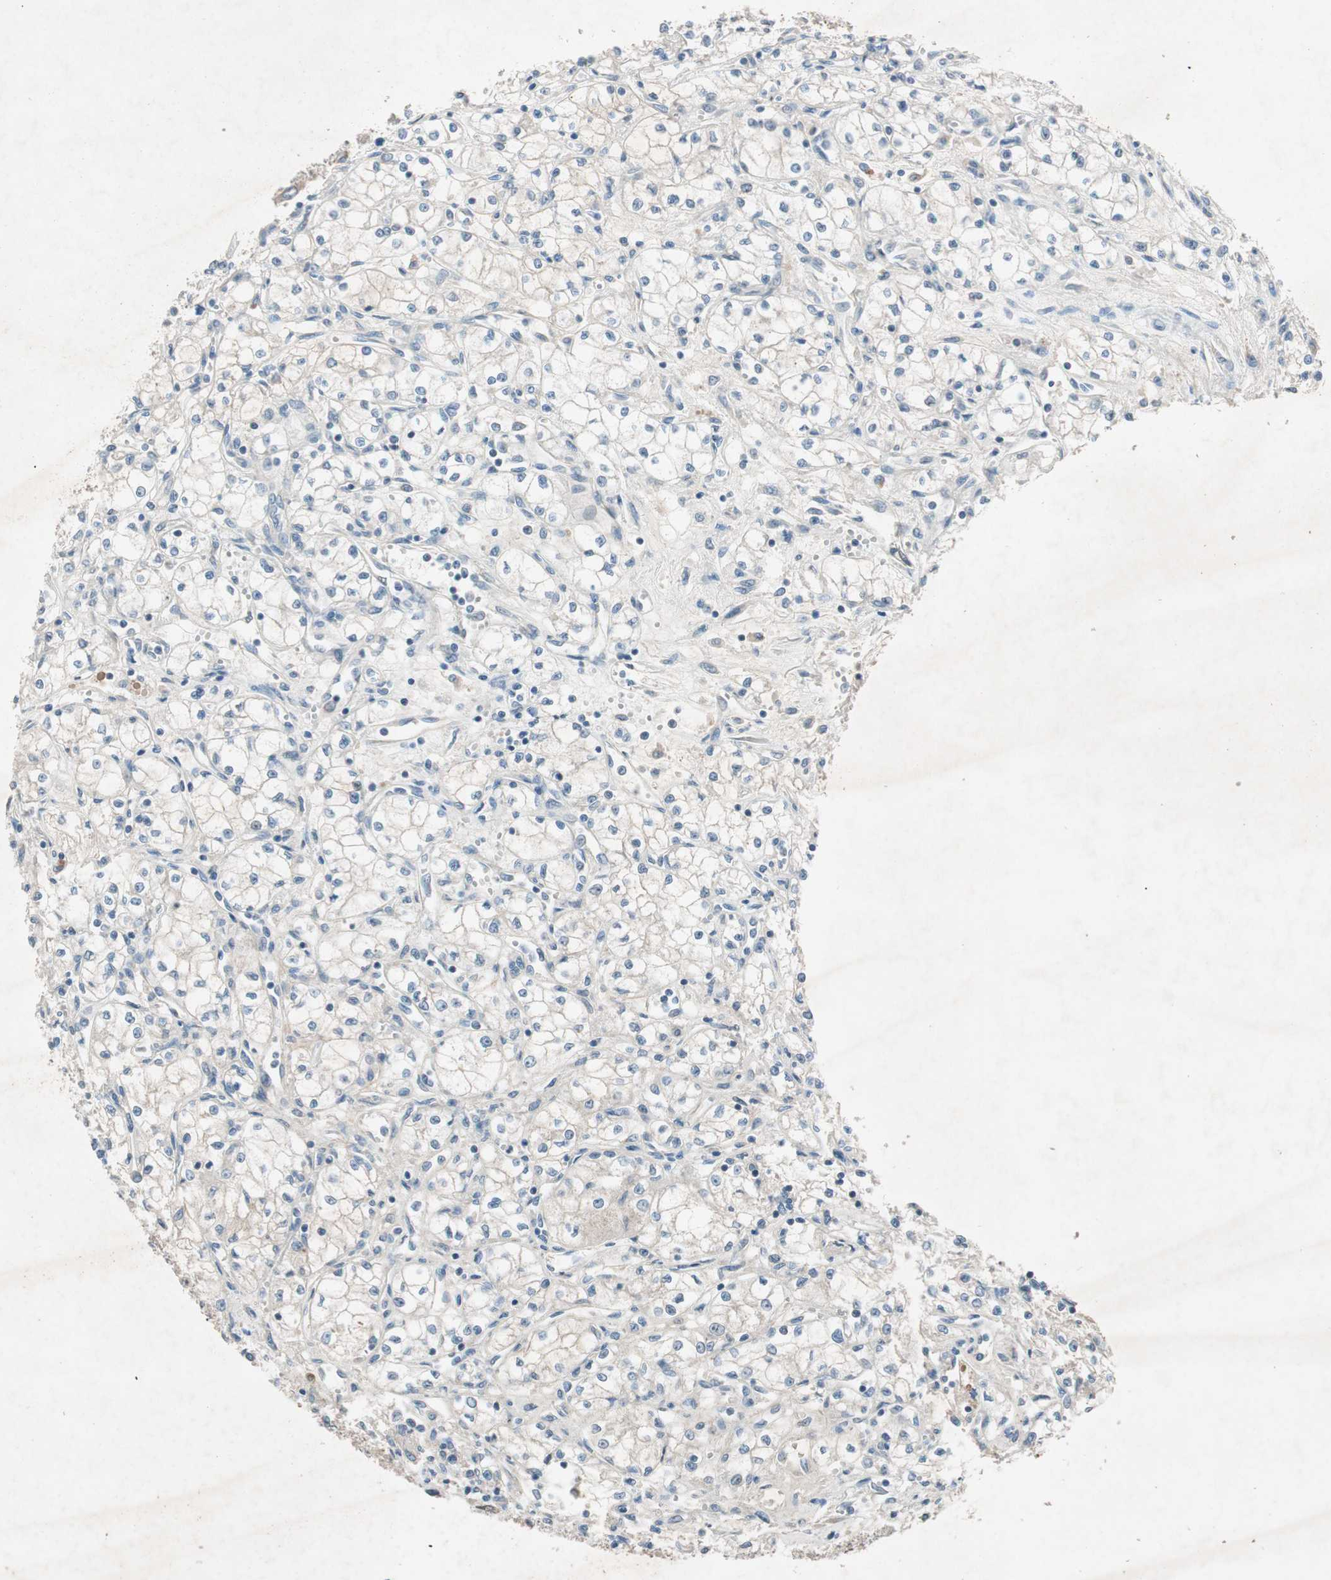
{"staining": {"intensity": "negative", "quantity": "none", "location": "none"}, "tissue": "renal cancer", "cell_type": "Tumor cells", "image_type": "cancer", "snomed": [{"axis": "morphology", "description": "Normal tissue, NOS"}, {"axis": "morphology", "description": "Adenocarcinoma, NOS"}, {"axis": "topography", "description": "Kidney"}], "caption": "DAB (3,3'-diaminobenzidine) immunohistochemical staining of human renal cancer (adenocarcinoma) exhibits no significant staining in tumor cells.", "gene": "APOO", "patient": {"sex": "male", "age": 59}}